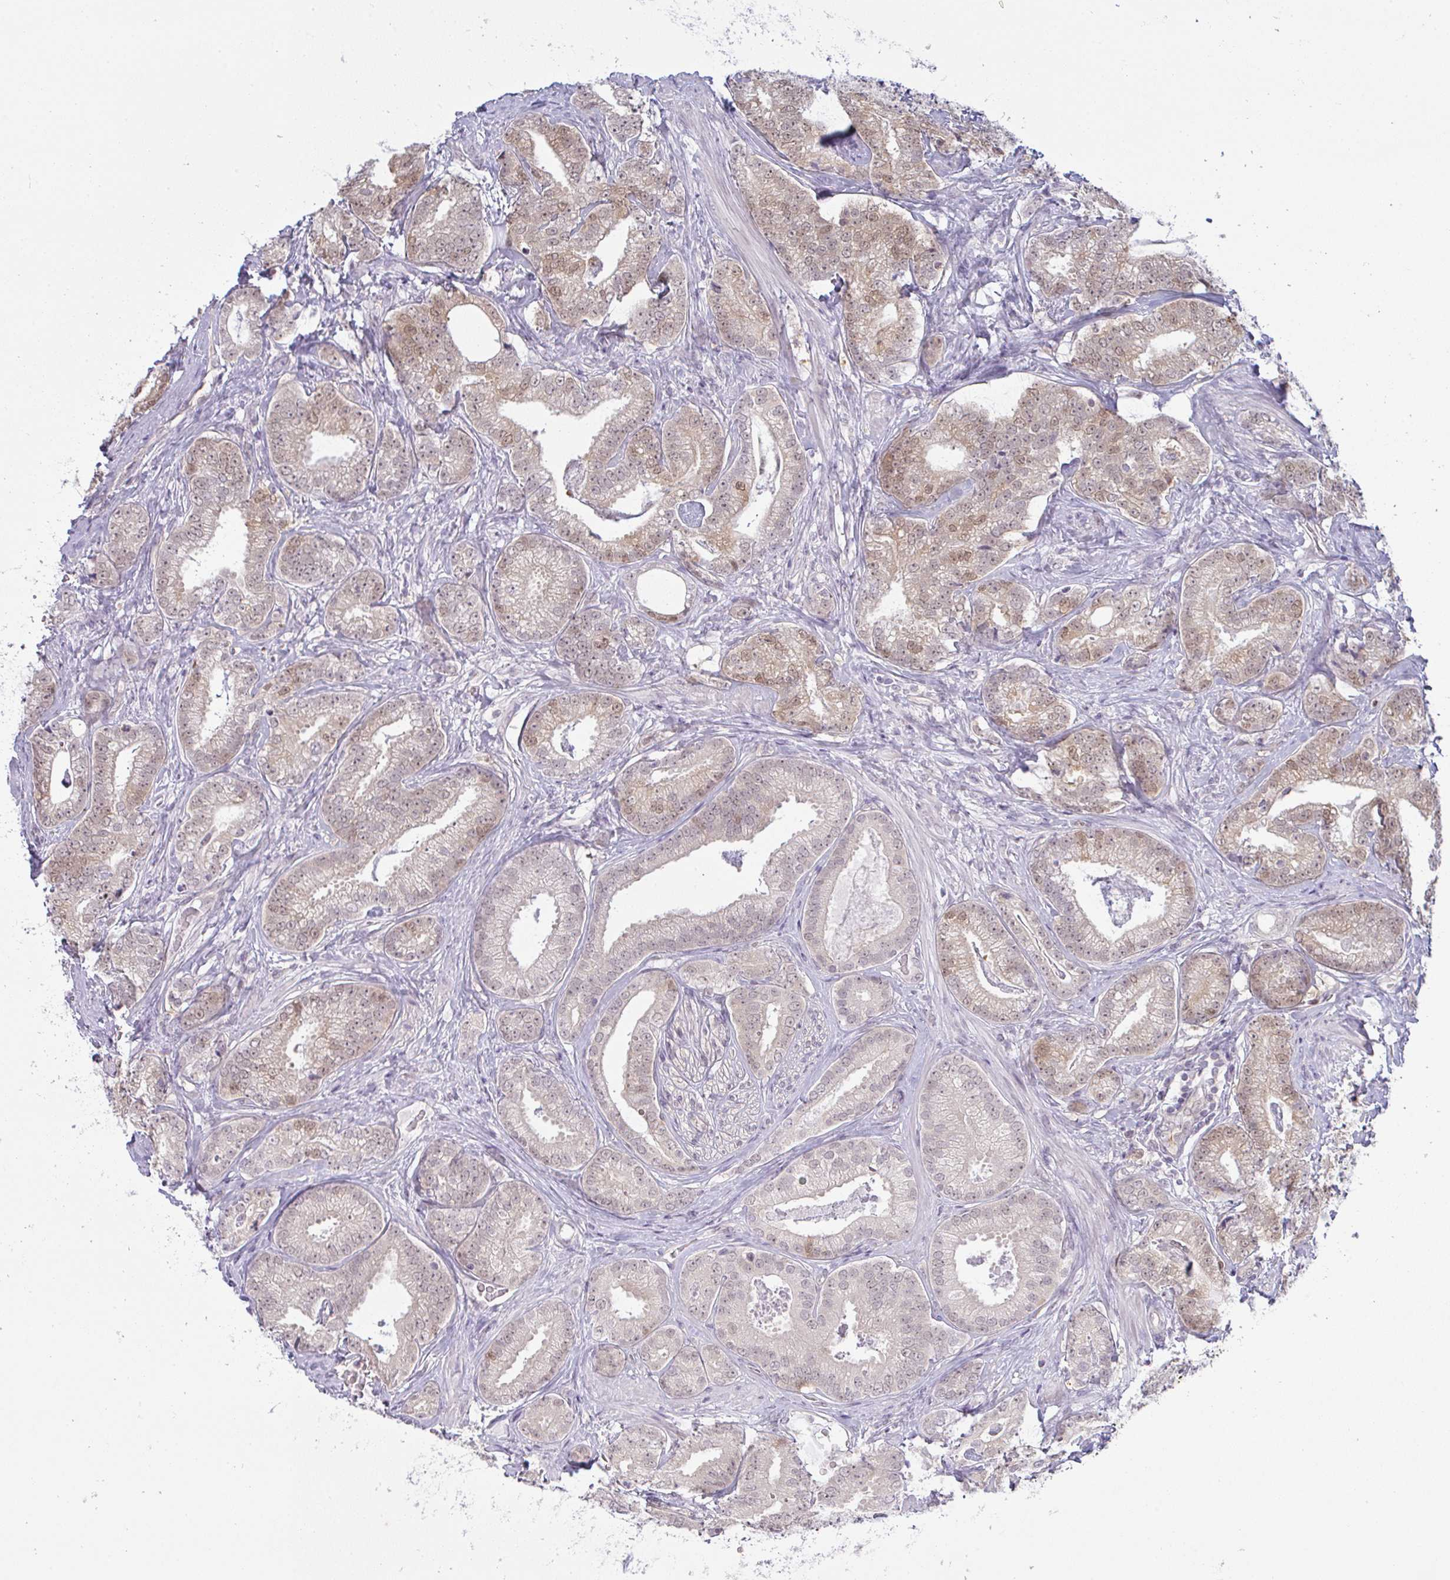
{"staining": {"intensity": "weak", "quantity": "25%-75%", "location": "nuclear"}, "tissue": "prostate cancer", "cell_type": "Tumor cells", "image_type": "cancer", "snomed": [{"axis": "morphology", "description": "Adenocarcinoma, Low grade"}, {"axis": "topography", "description": "Prostate"}], "caption": "This is an image of IHC staining of prostate low-grade adenocarcinoma, which shows weak expression in the nuclear of tumor cells.", "gene": "CSE1L", "patient": {"sex": "male", "age": 63}}